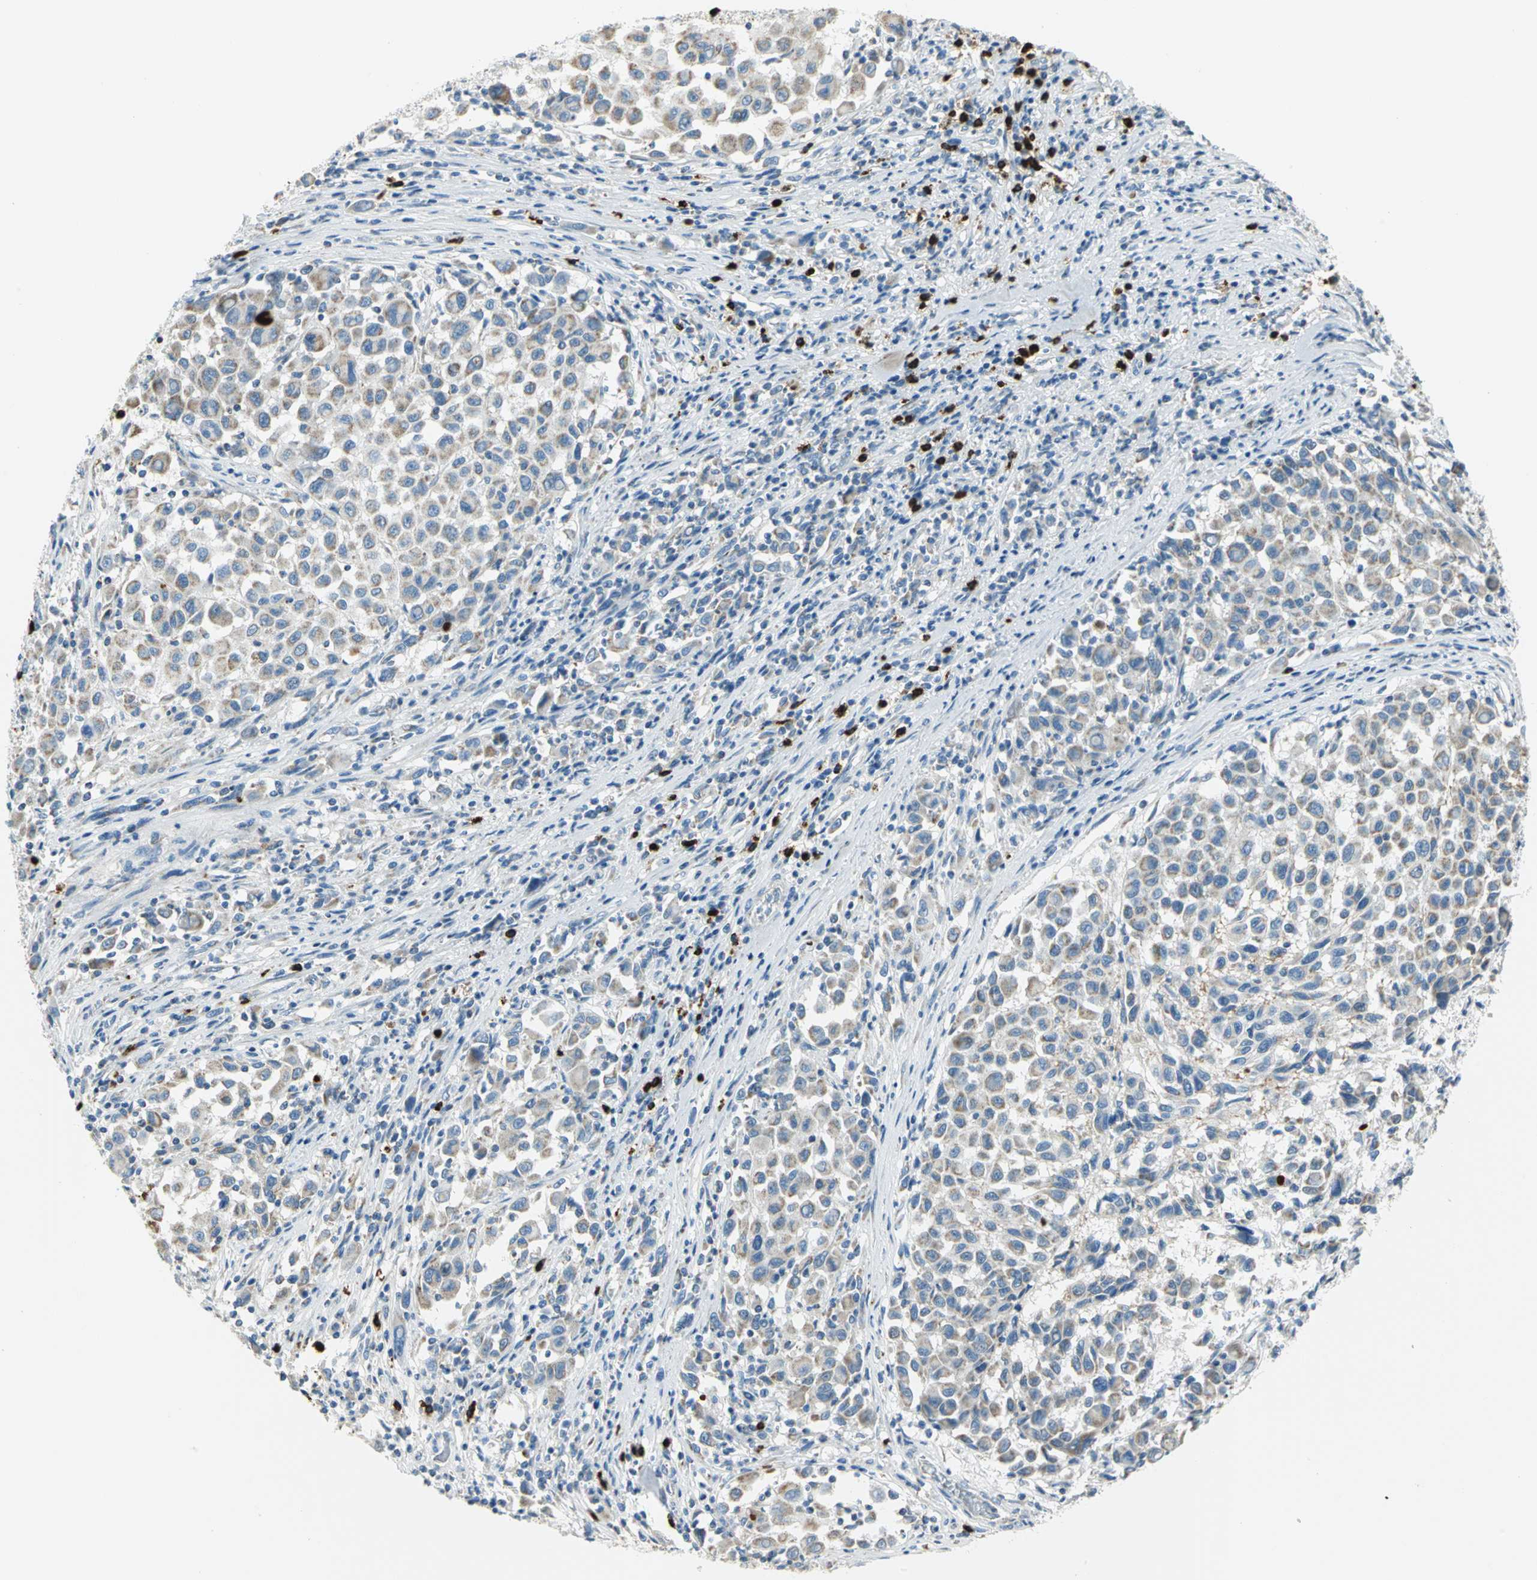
{"staining": {"intensity": "weak", "quantity": ">75%", "location": "cytoplasmic/membranous"}, "tissue": "melanoma", "cell_type": "Tumor cells", "image_type": "cancer", "snomed": [{"axis": "morphology", "description": "Malignant melanoma, Metastatic site"}, {"axis": "topography", "description": "Lymph node"}], "caption": "A histopathology image of human malignant melanoma (metastatic site) stained for a protein reveals weak cytoplasmic/membranous brown staining in tumor cells.", "gene": "ALOX15", "patient": {"sex": "male", "age": 61}}